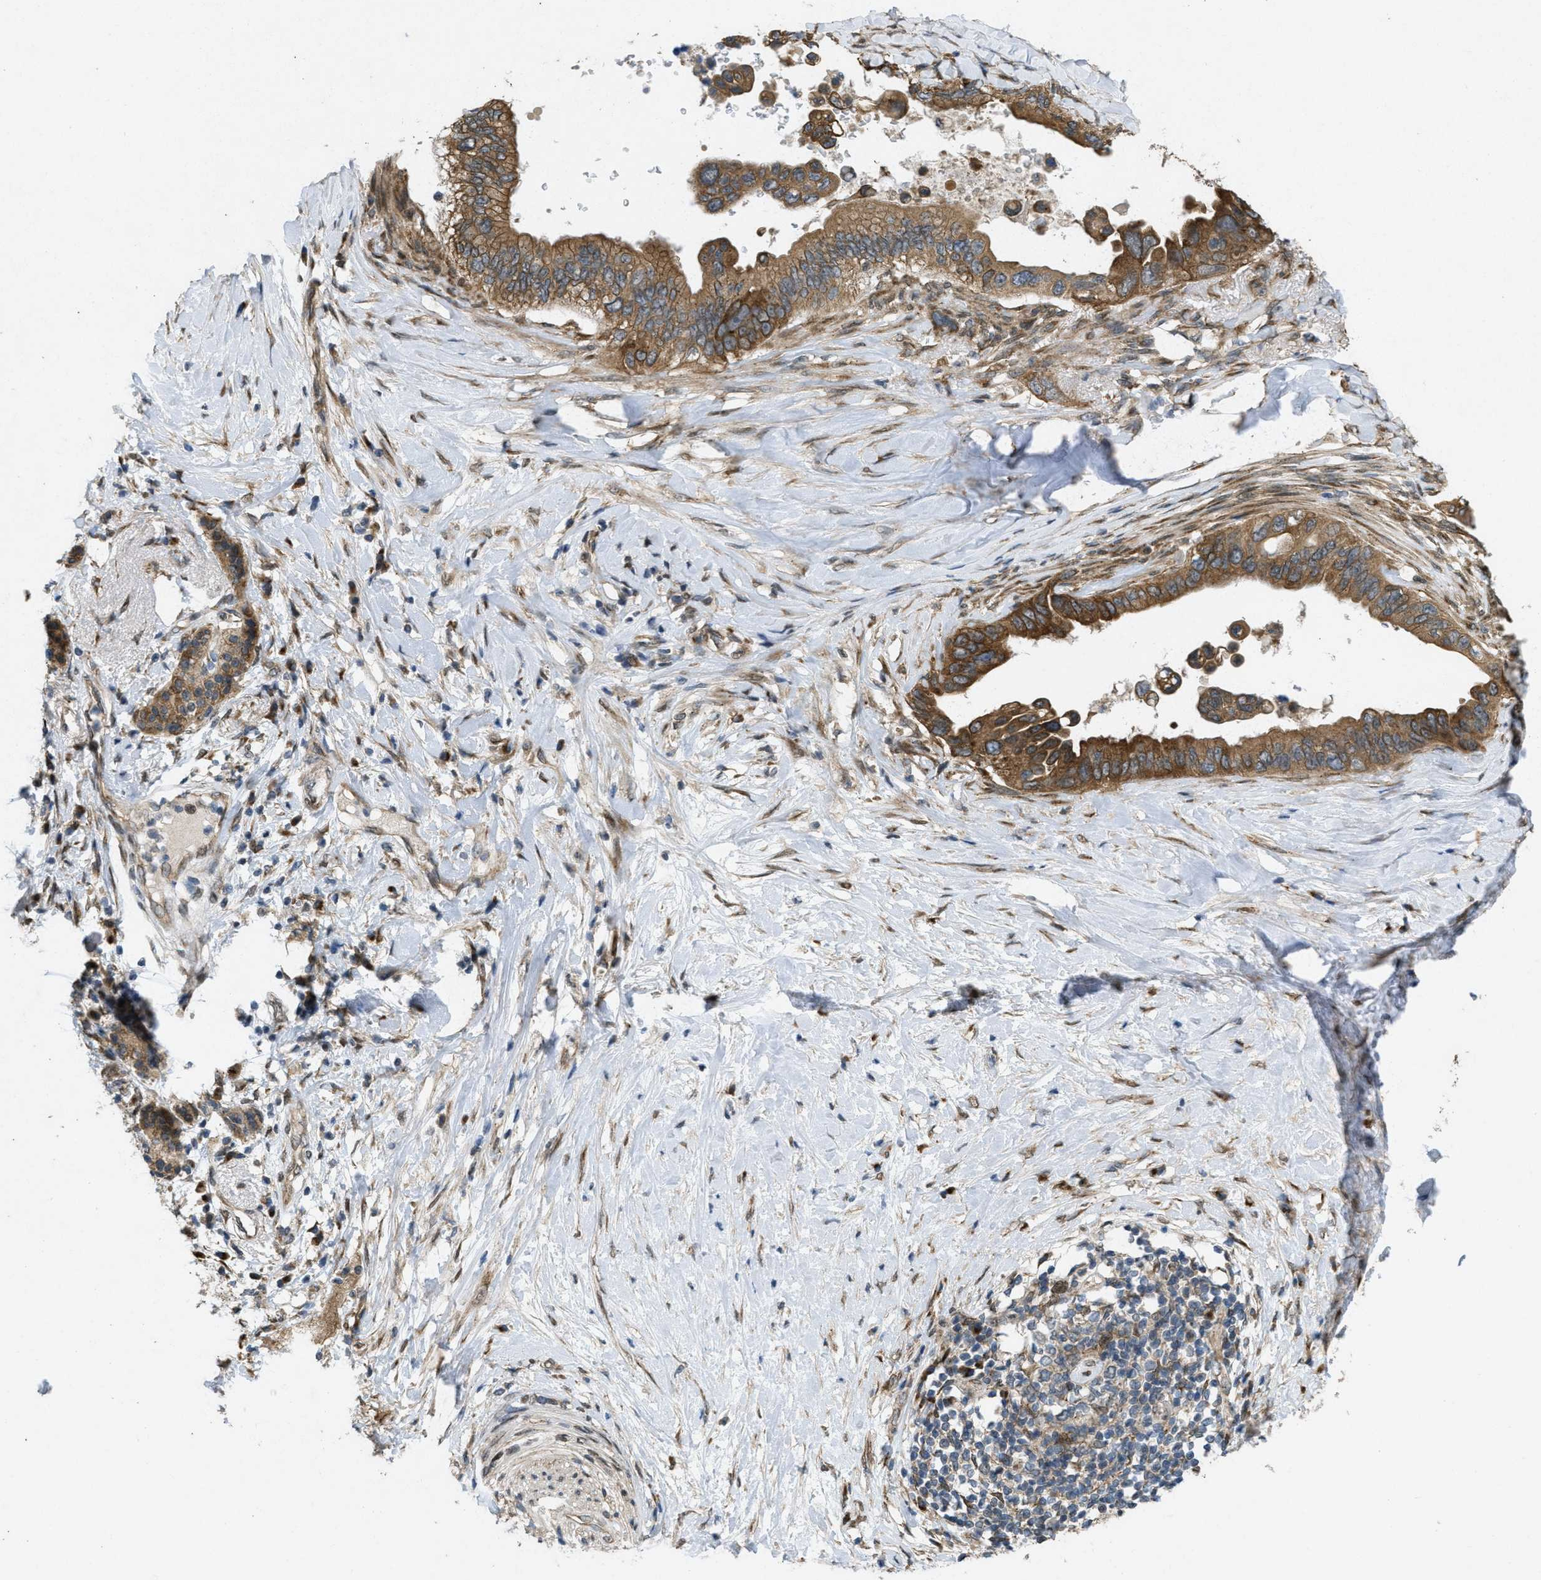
{"staining": {"intensity": "moderate", "quantity": ">75%", "location": "cytoplasmic/membranous"}, "tissue": "pancreatic cancer", "cell_type": "Tumor cells", "image_type": "cancer", "snomed": [{"axis": "morphology", "description": "Adenocarcinoma, NOS"}, {"axis": "topography", "description": "Pancreas"}], "caption": "Moderate cytoplasmic/membranous protein positivity is identified in about >75% of tumor cells in pancreatic cancer. (IHC, brightfield microscopy, high magnification).", "gene": "IFNLR1", "patient": {"sex": "female", "age": 56}}